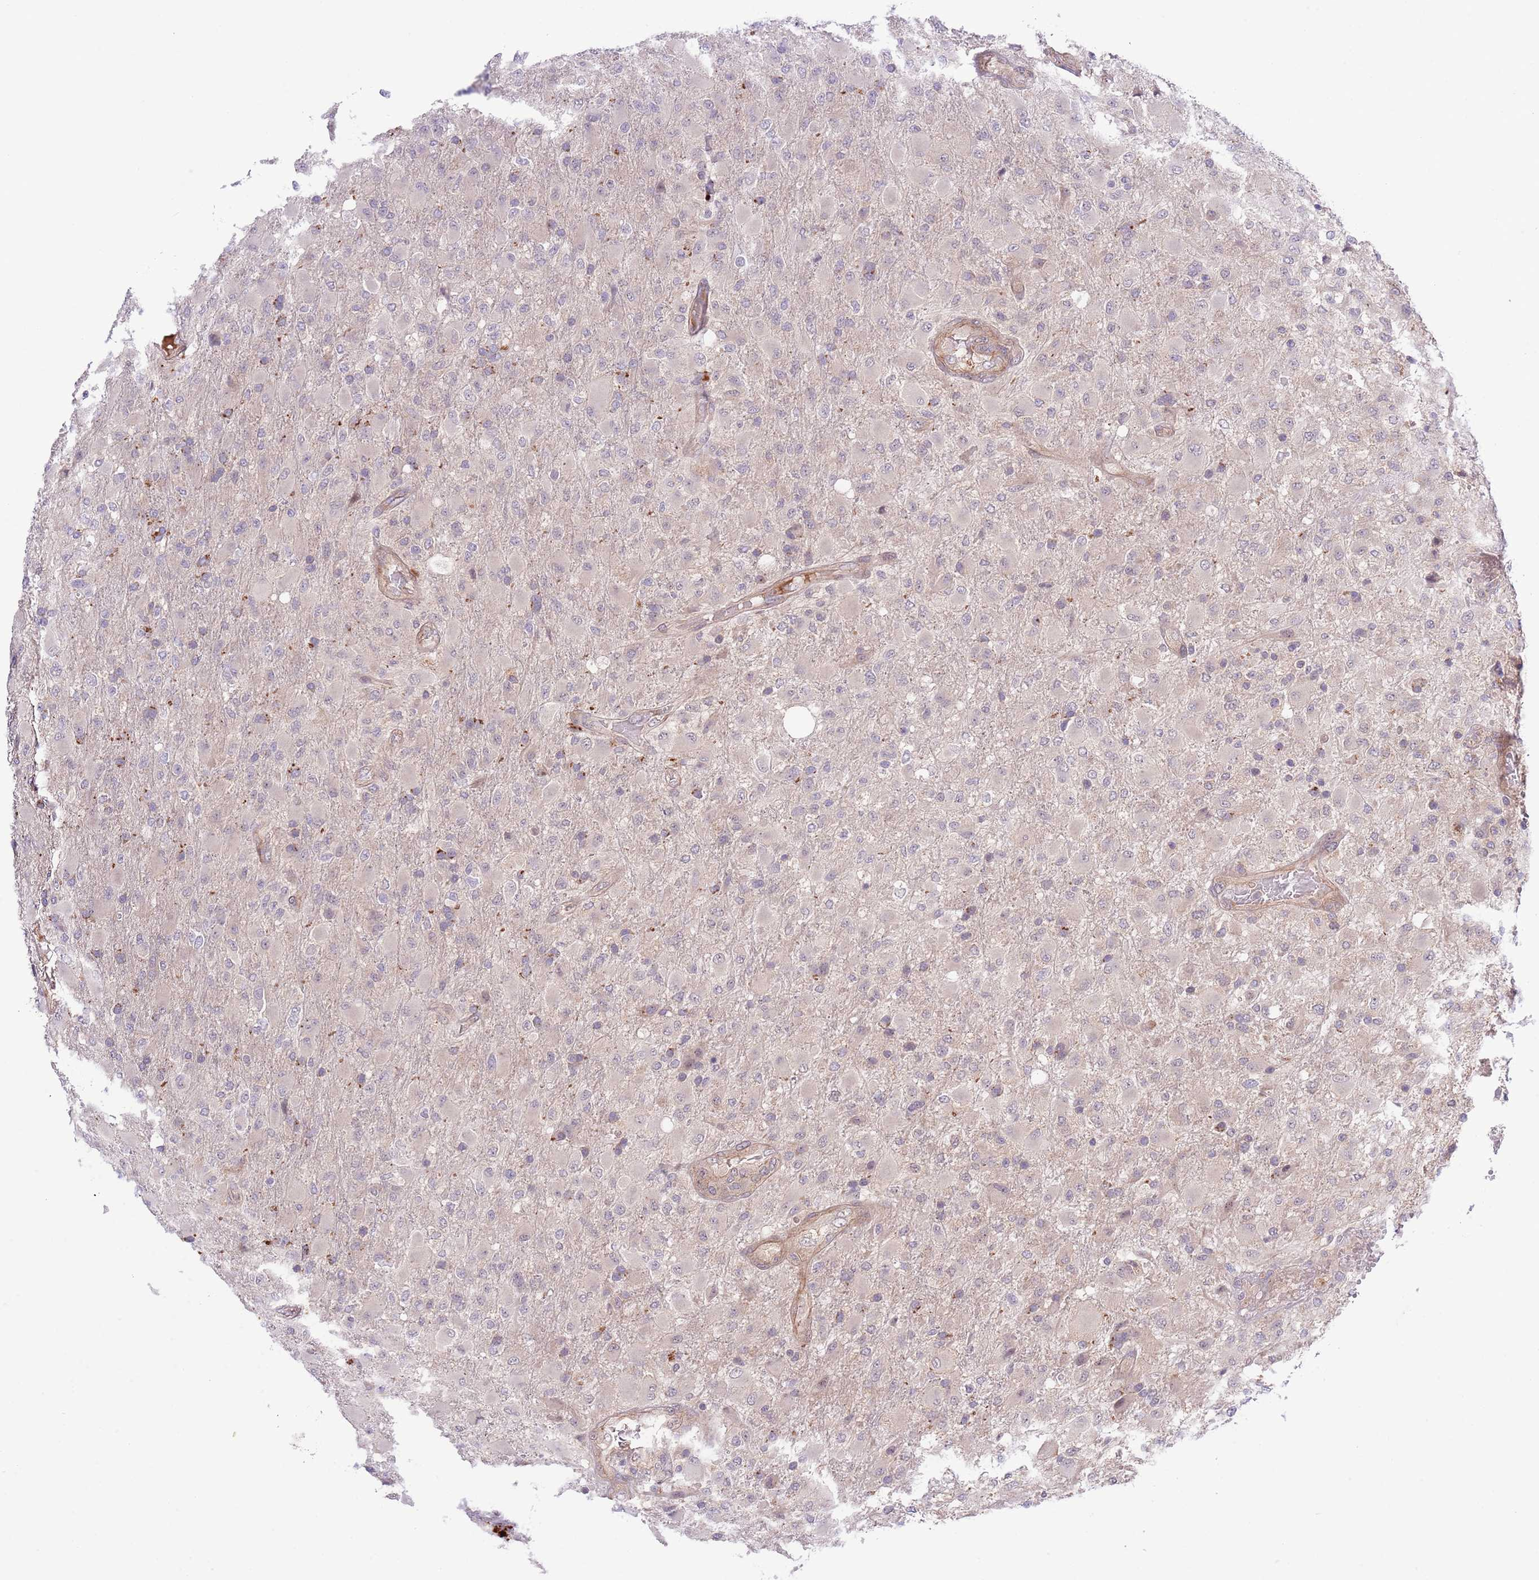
{"staining": {"intensity": "moderate", "quantity": "<25%", "location": "cytoplasmic/membranous"}, "tissue": "glioma", "cell_type": "Tumor cells", "image_type": "cancer", "snomed": [{"axis": "morphology", "description": "Glioma, malignant, Low grade"}, {"axis": "topography", "description": "Brain"}], "caption": "Approximately <25% of tumor cells in glioma demonstrate moderate cytoplasmic/membranous protein staining as visualized by brown immunohistochemical staining.", "gene": "PRR16", "patient": {"sex": "male", "age": 65}}